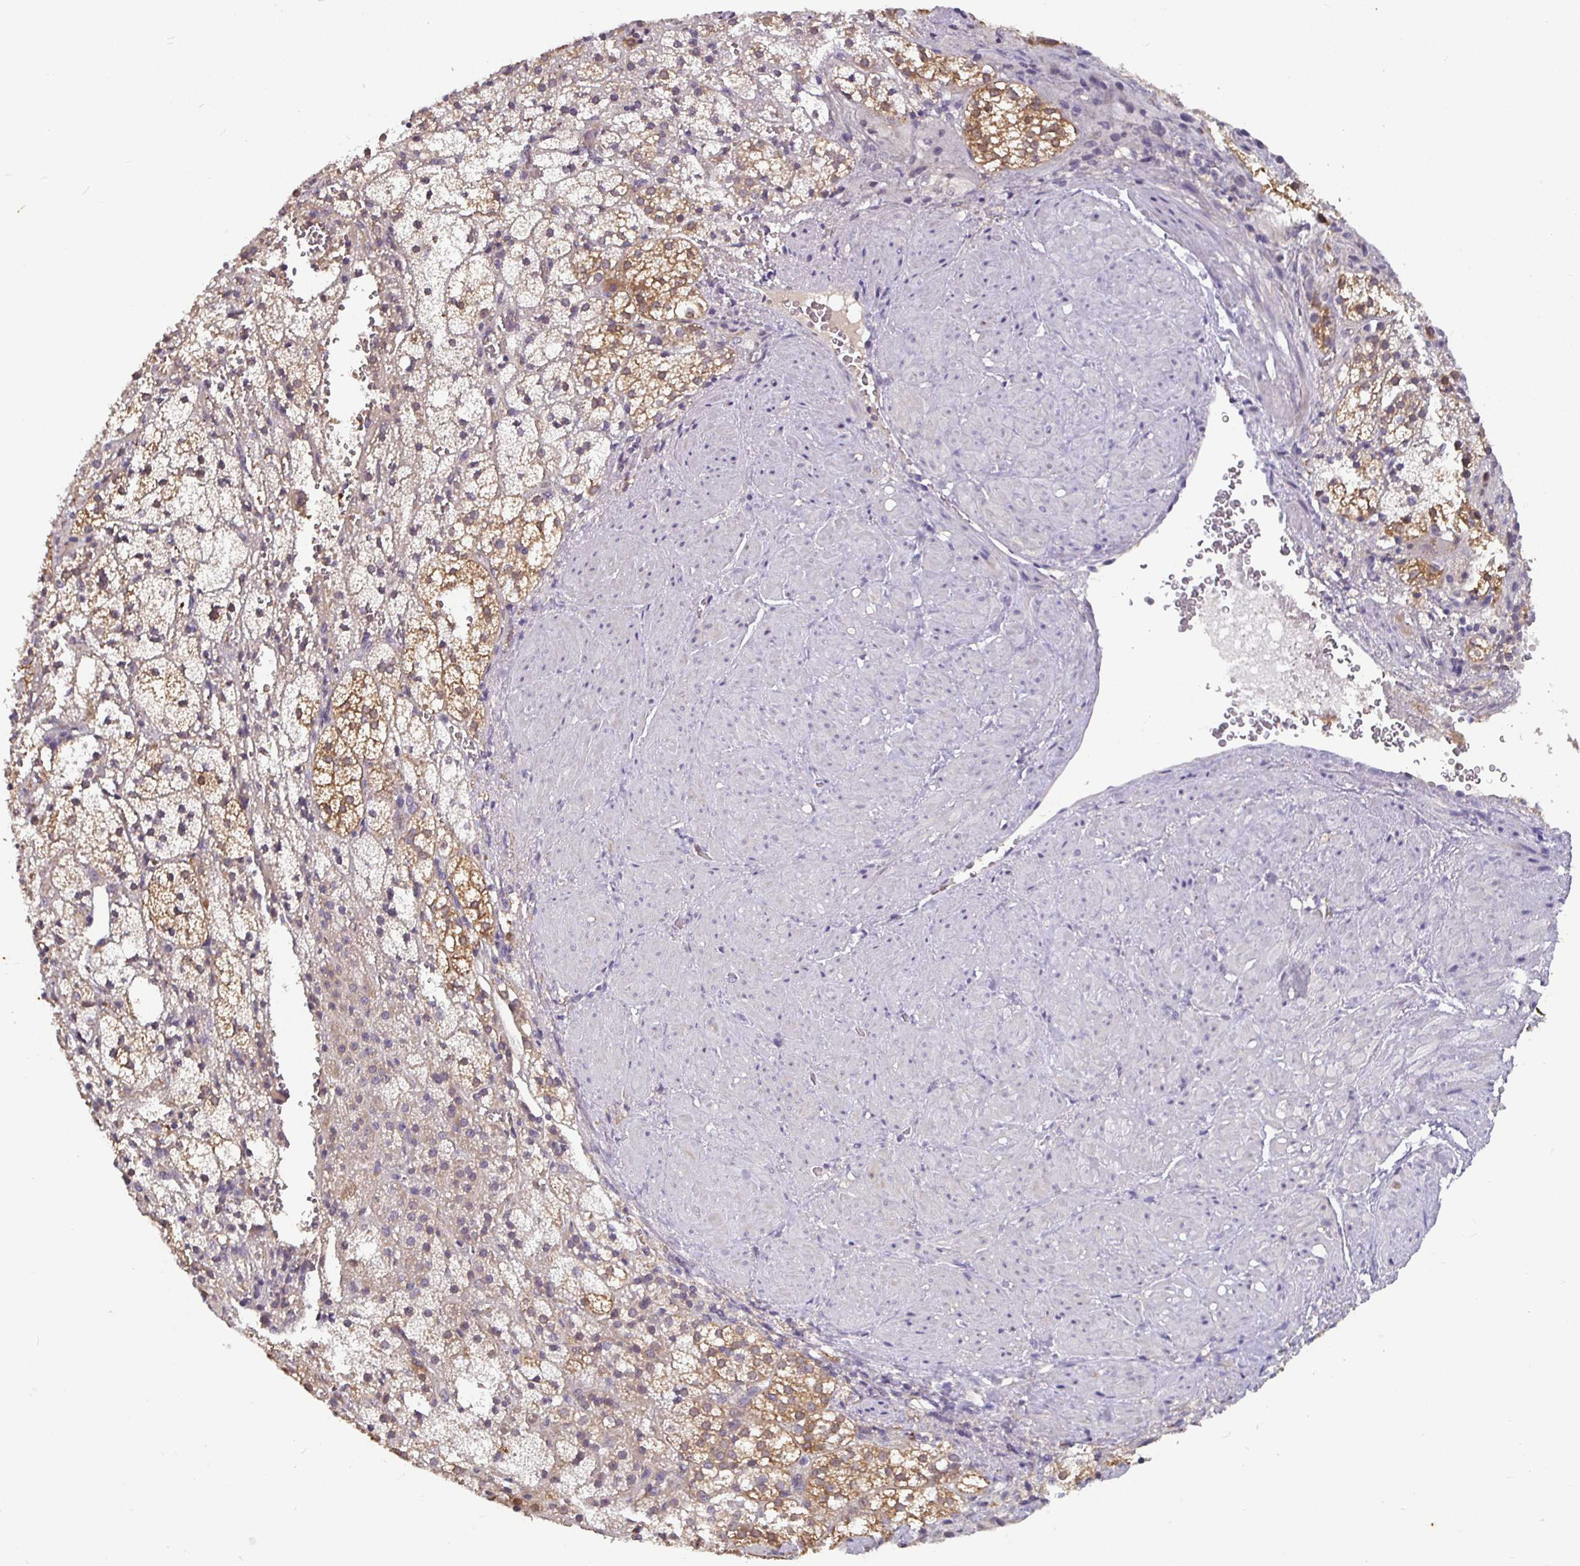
{"staining": {"intensity": "moderate", "quantity": "25%-75%", "location": "cytoplasmic/membranous"}, "tissue": "adrenal gland", "cell_type": "Glandular cells", "image_type": "normal", "snomed": [{"axis": "morphology", "description": "Normal tissue, NOS"}, {"axis": "topography", "description": "Adrenal gland"}], "caption": "Immunohistochemistry staining of normal adrenal gland, which reveals medium levels of moderate cytoplasmic/membranous positivity in about 25%-75% of glandular cells indicating moderate cytoplasmic/membranous protein staining. The staining was performed using DAB (brown) for protein detection and nuclei were counterstained in hematoxylin (blue).", "gene": "SHISA4", "patient": {"sex": "male", "age": 53}}